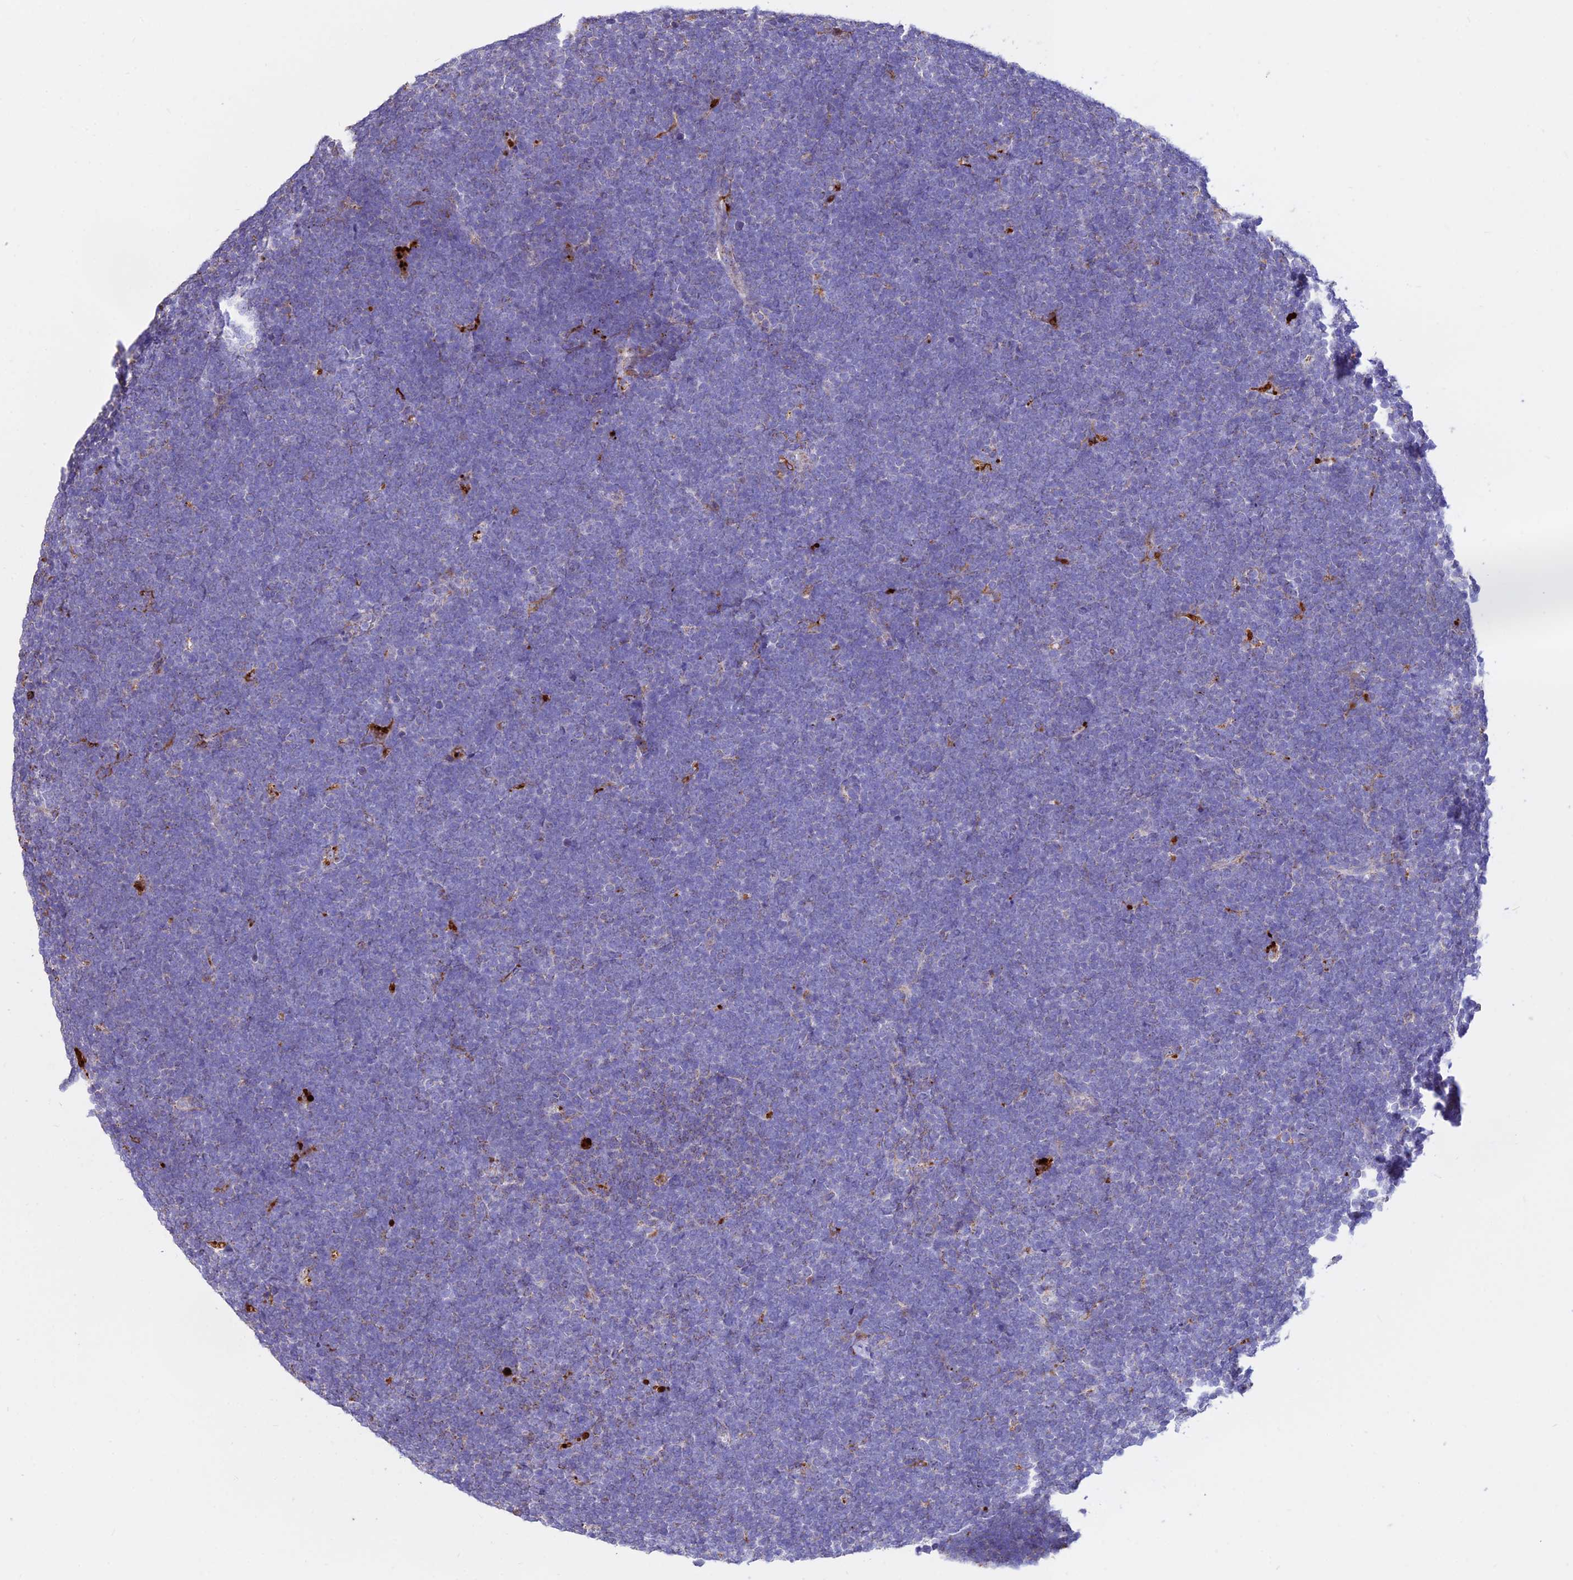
{"staining": {"intensity": "negative", "quantity": "none", "location": "none"}, "tissue": "lymphoma", "cell_type": "Tumor cells", "image_type": "cancer", "snomed": [{"axis": "morphology", "description": "Malignant lymphoma, non-Hodgkin's type, High grade"}, {"axis": "topography", "description": "Lymph node"}], "caption": "The image reveals no significant positivity in tumor cells of high-grade malignant lymphoma, non-Hodgkin's type. (DAB immunohistochemistry (IHC) with hematoxylin counter stain).", "gene": "PNLIPRP3", "patient": {"sex": "male", "age": 13}}